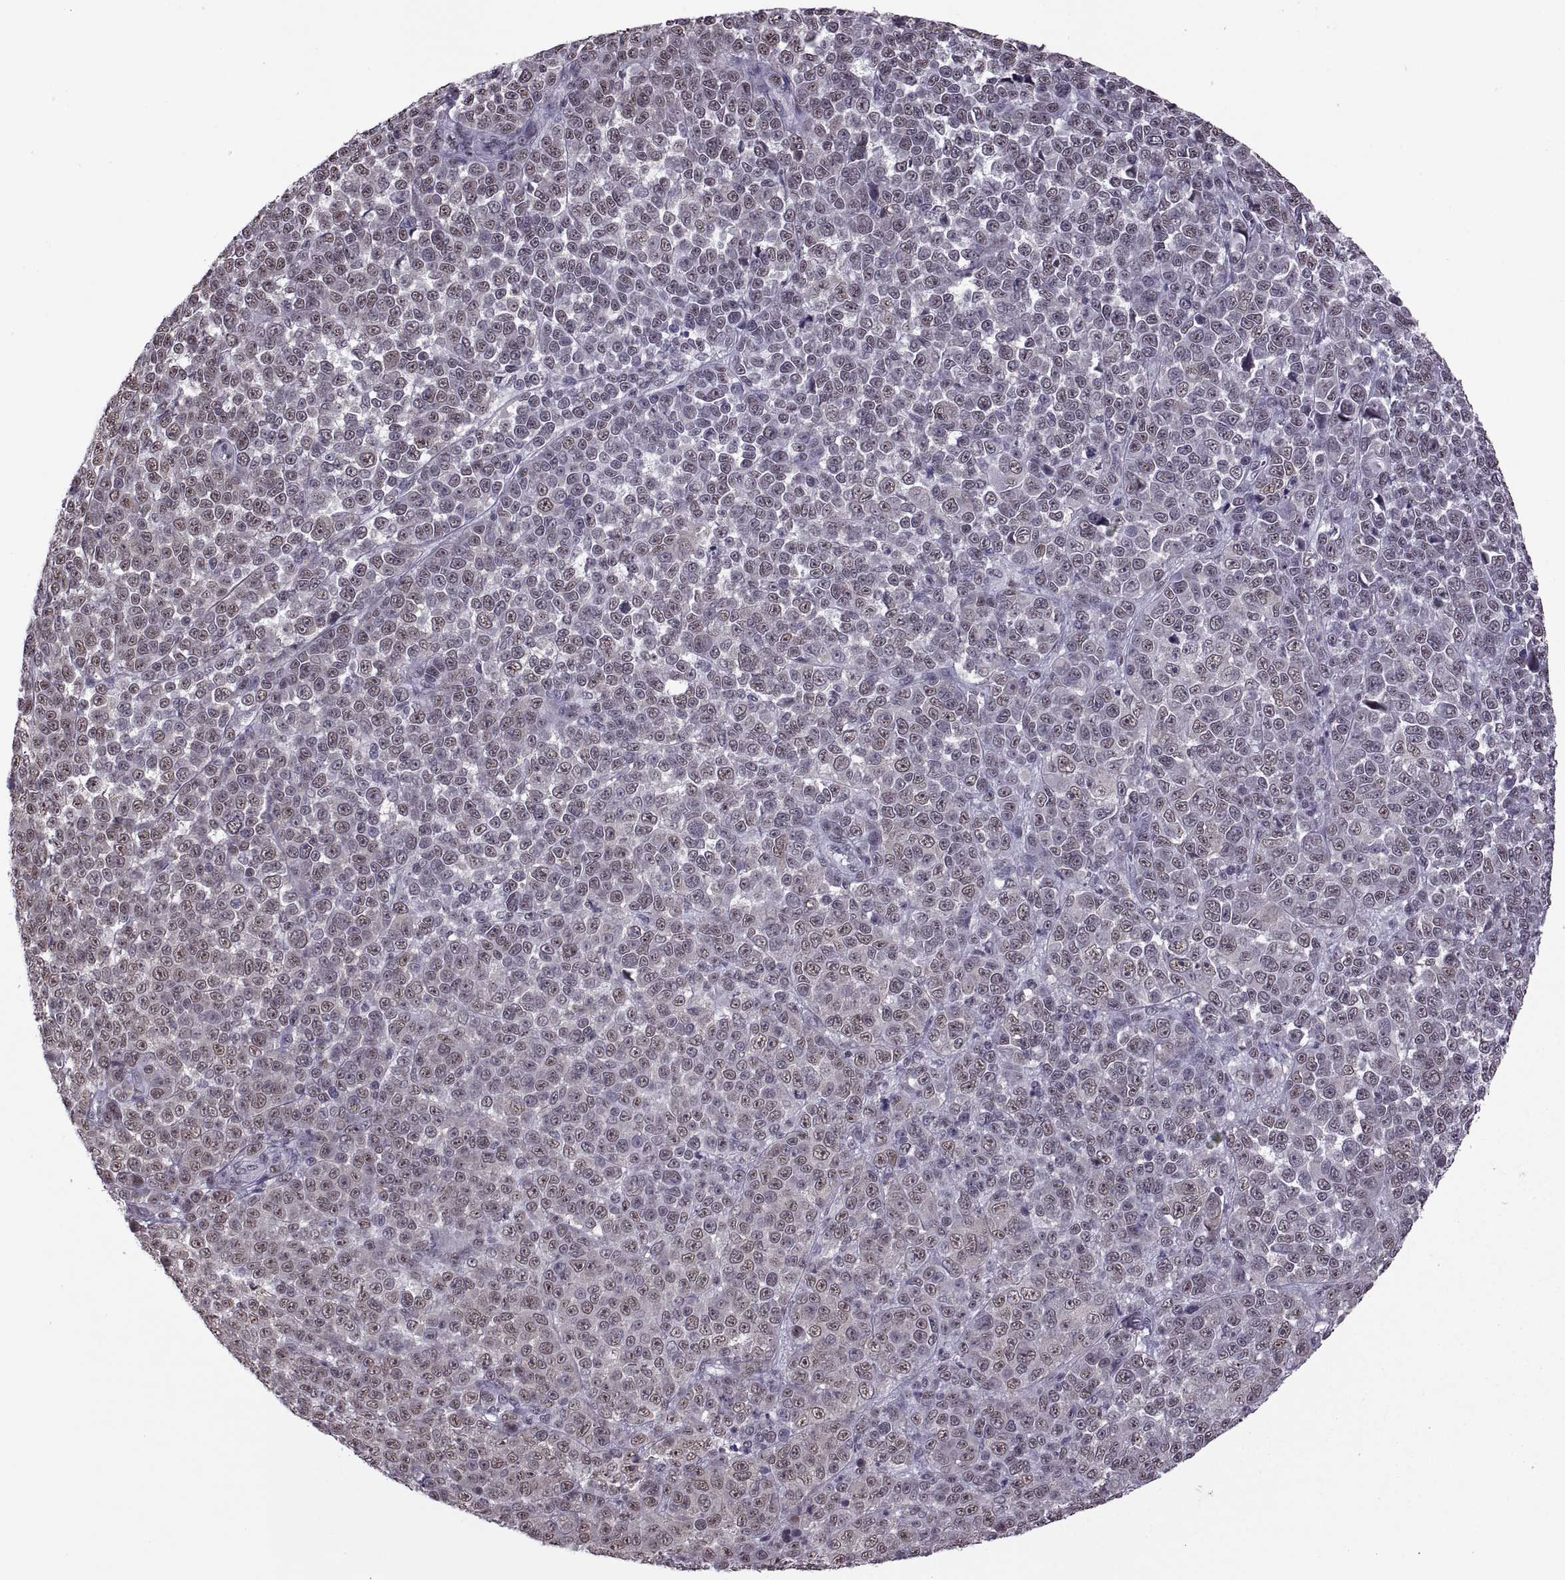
{"staining": {"intensity": "weak", "quantity": "<25%", "location": "cytoplasmic/membranous,nuclear"}, "tissue": "melanoma", "cell_type": "Tumor cells", "image_type": "cancer", "snomed": [{"axis": "morphology", "description": "Malignant melanoma, NOS"}, {"axis": "topography", "description": "Skin"}], "caption": "Tumor cells show no significant staining in malignant melanoma.", "gene": "MAGEA4", "patient": {"sex": "female", "age": 95}}